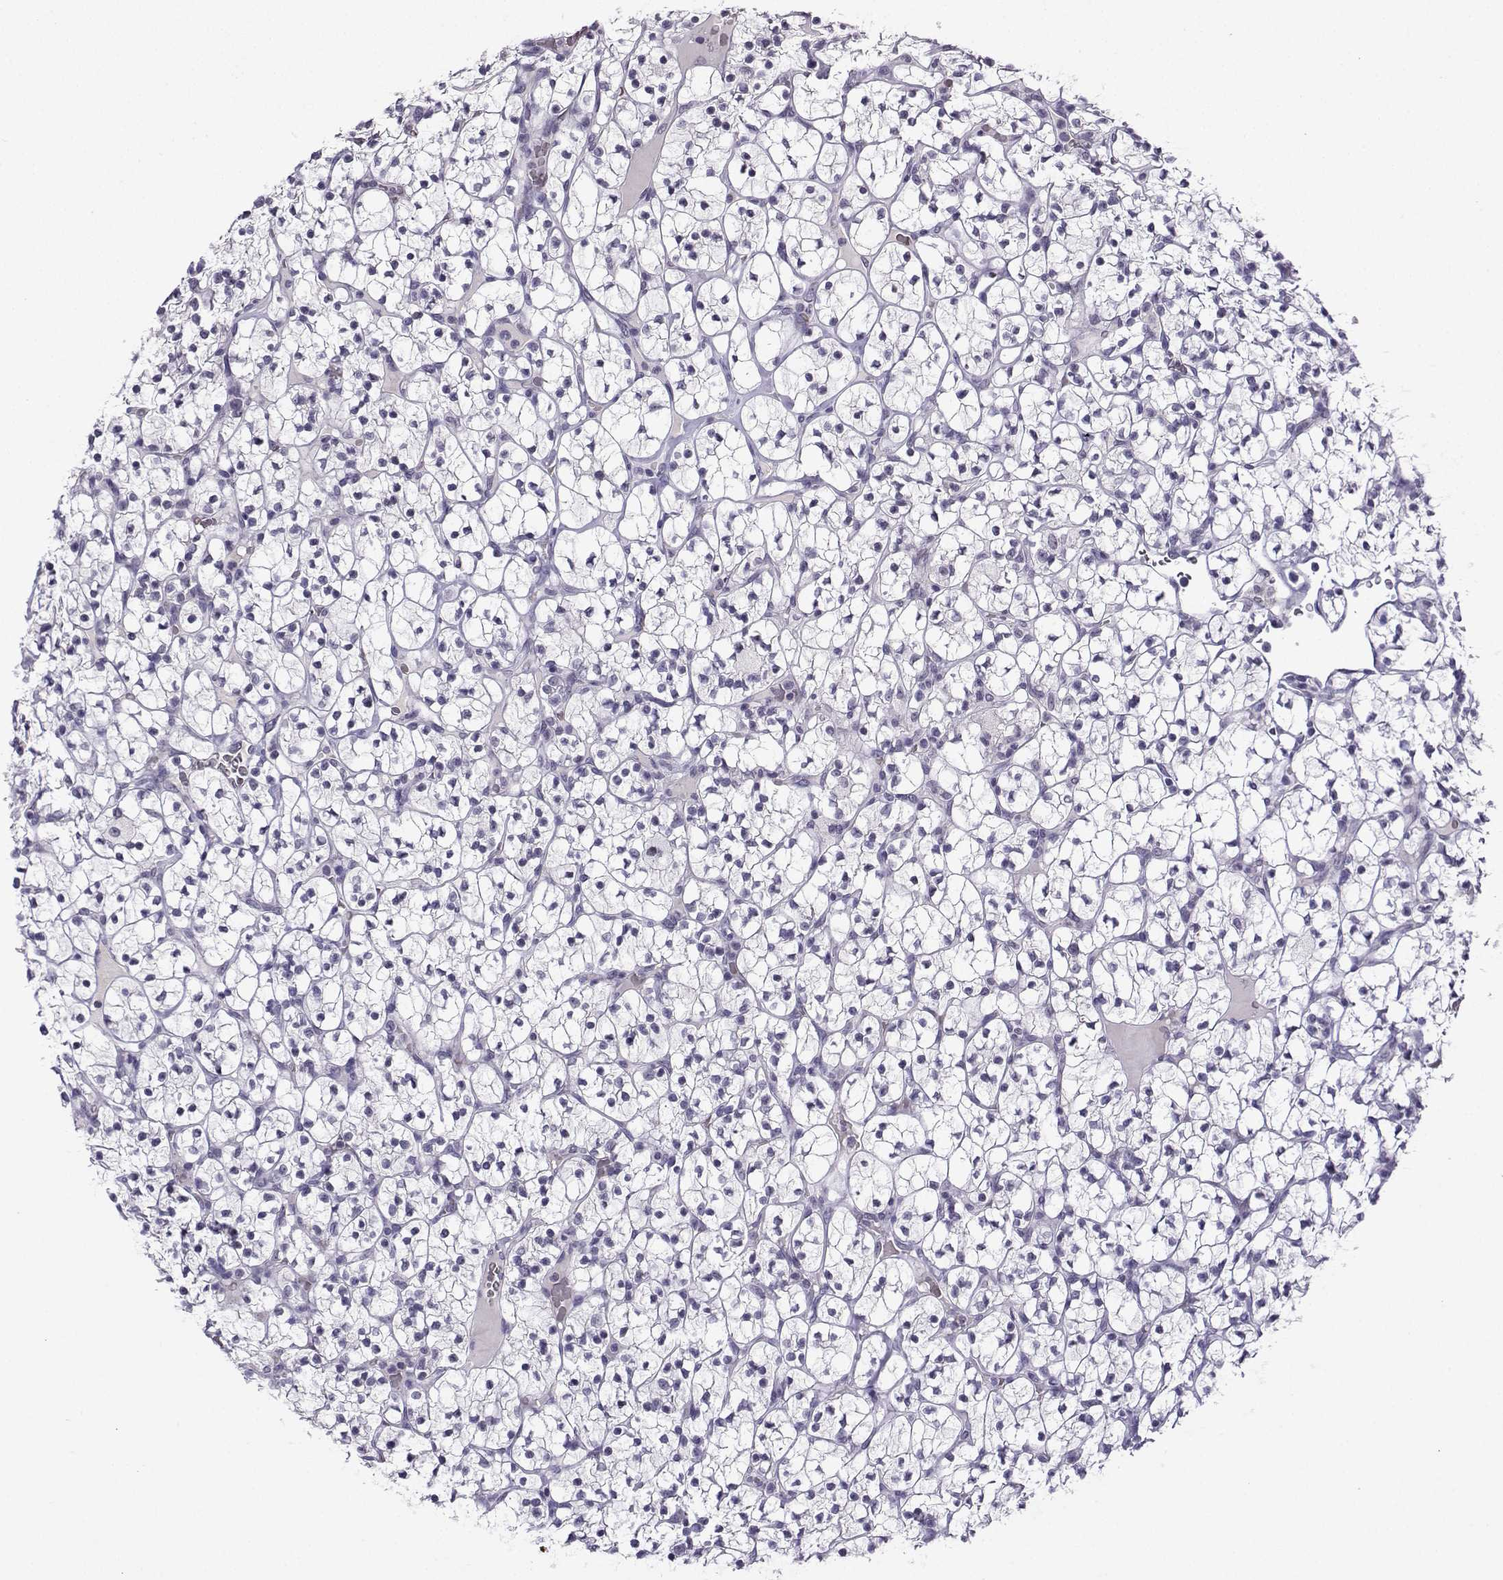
{"staining": {"intensity": "negative", "quantity": "none", "location": "none"}, "tissue": "renal cancer", "cell_type": "Tumor cells", "image_type": "cancer", "snomed": [{"axis": "morphology", "description": "Adenocarcinoma, NOS"}, {"axis": "topography", "description": "Kidney"}], "caption": "There is no significant expression in tumor cells of renal cancer.", "gene": "LRFN2", "patient": {"sex": "female", "age": 89}}